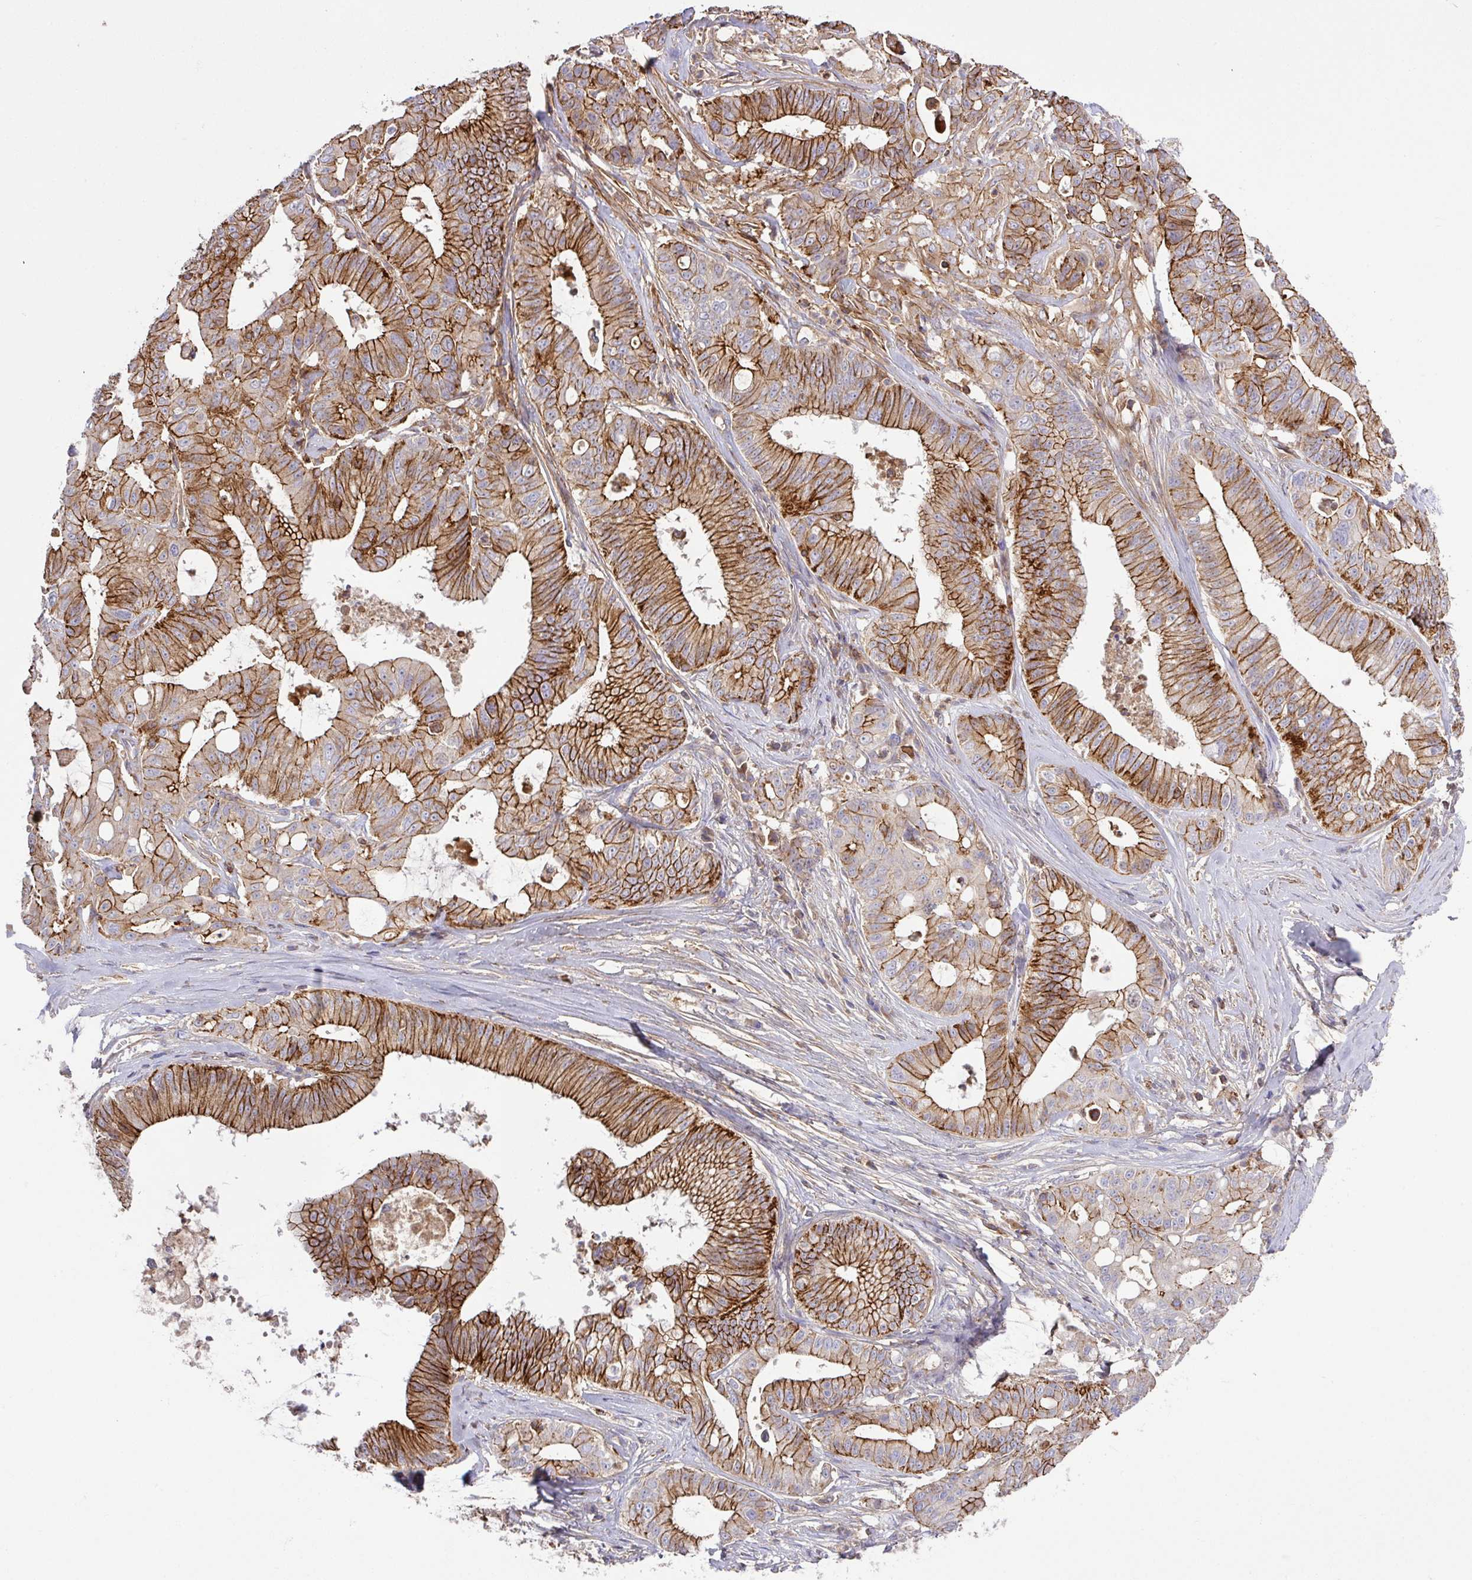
{"staining": {"intensity": "strong", "quantity": "25%-75%", "location": "cytoplasmic/membranous"}, "tissue": "ovarian cancer", "cell_type": "Tumor cells", "image_type": "cancer", "snomed": [{"axis": "morphology", "description": "Cystadenocarcinoma, mucinous, NOS"}, {"axis": "topography", "description": "Ovary"}], "caption": "Immunohistochemistry photomicrograph of ovarian cancer stained for a protein (brown), which shows high levels of strong cytoplasmic/membranous positivity in approximately 25%-75% of tumor cells.", "gene": "RIC1", "patient": {"sex": "female", "age": 70}}